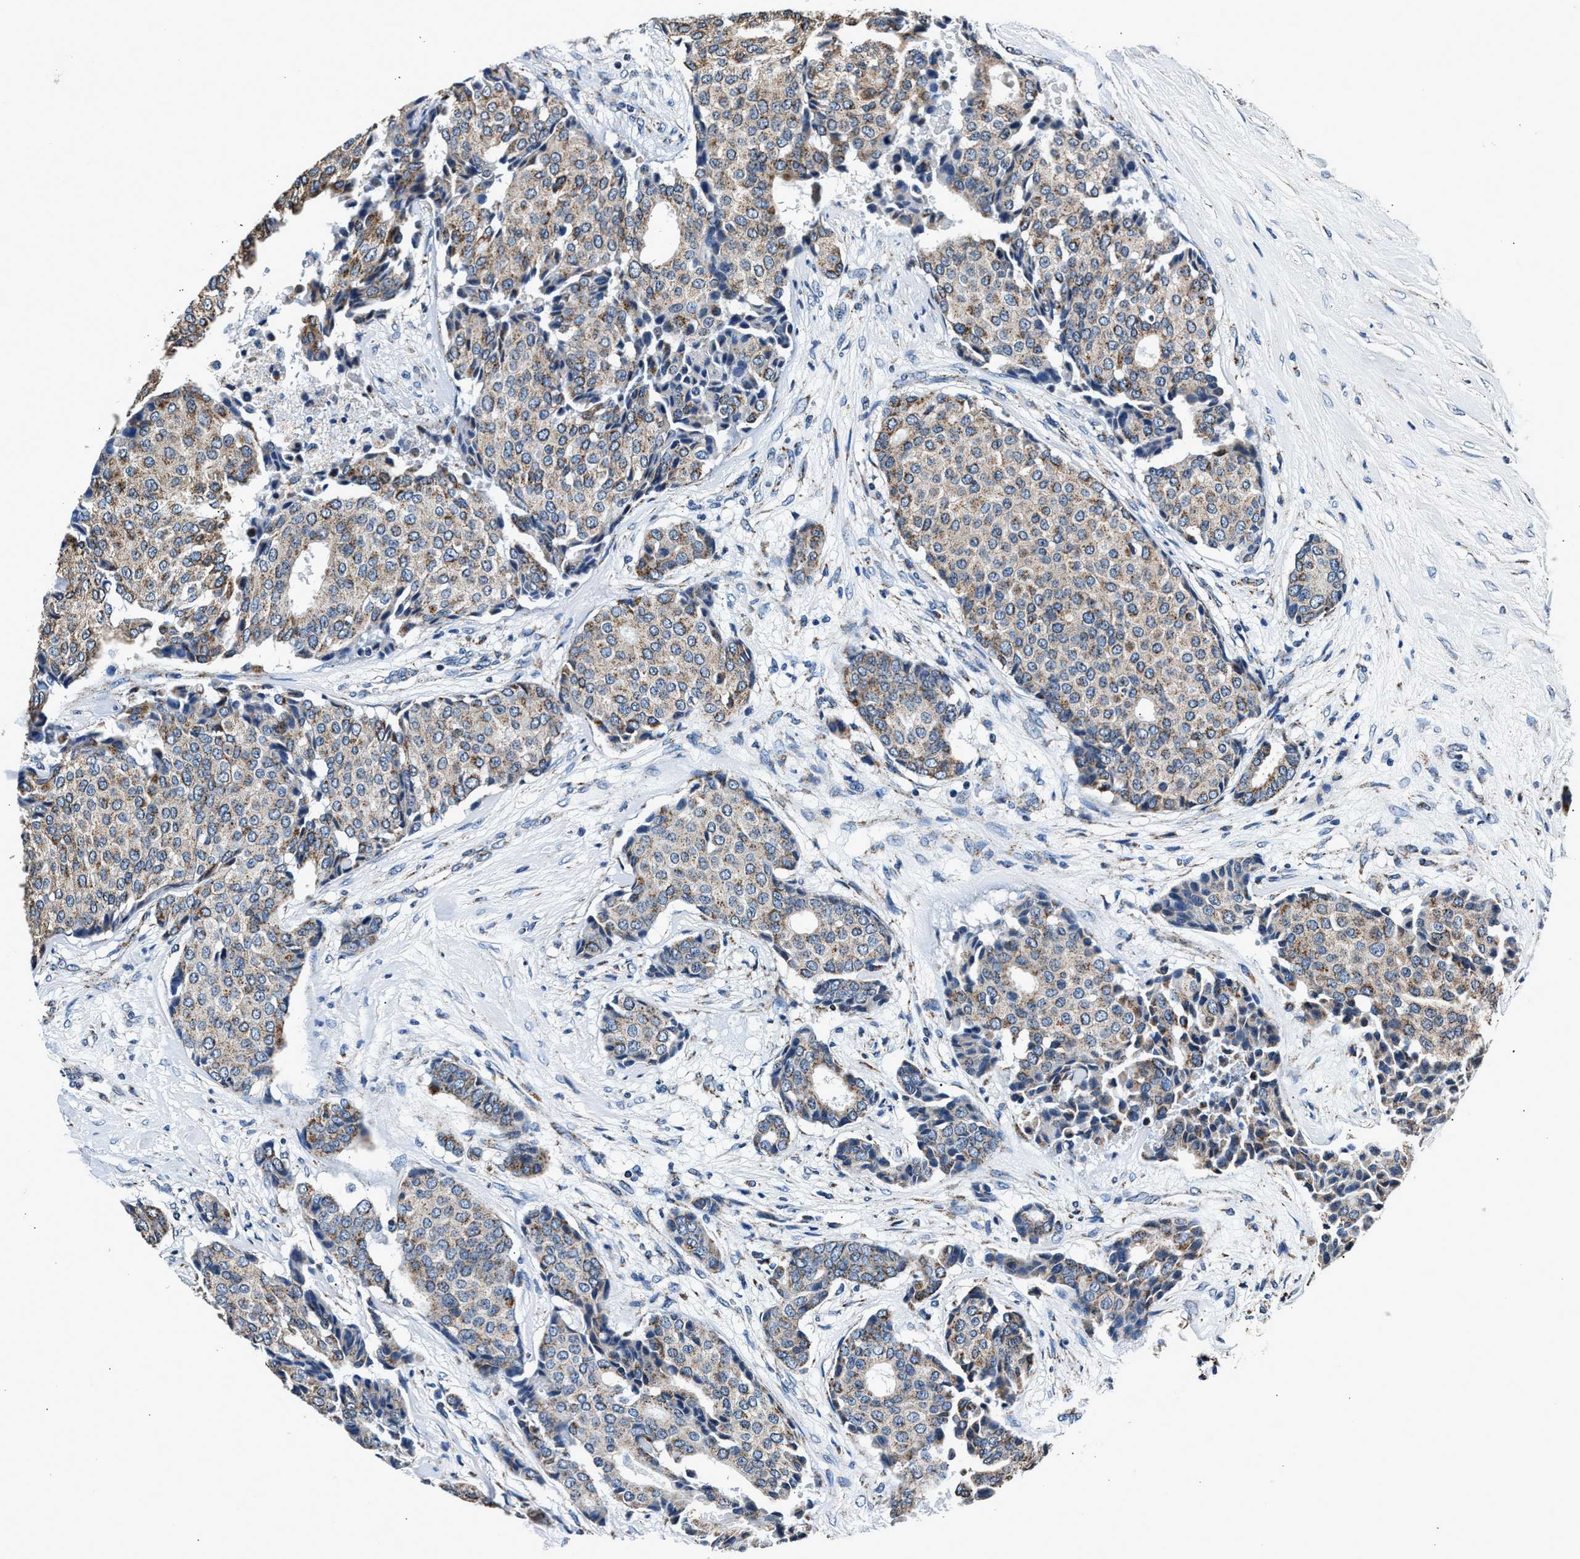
{"staining": {"intensity": "moderate", "quantity": "25%-75%", "location": "cytoplasmic/membranous"}, "tissue": "breast cancer", "cell_type": "Tumor cells", "image_type": "cancer", "snomed": [{"axis": "morphology", "description": "Duct carcinoma"}, {"axis": "topography", "description": "Breast"}], "caption": "Immunohistochemical staining of human breast cancer displays medium levels of moderate cytoplasmic/membranous protein positivity in approximately 25%-75% of tumor cells.", "gene": "HIBADH", "patient": {"sex": "female", "age": 75}}